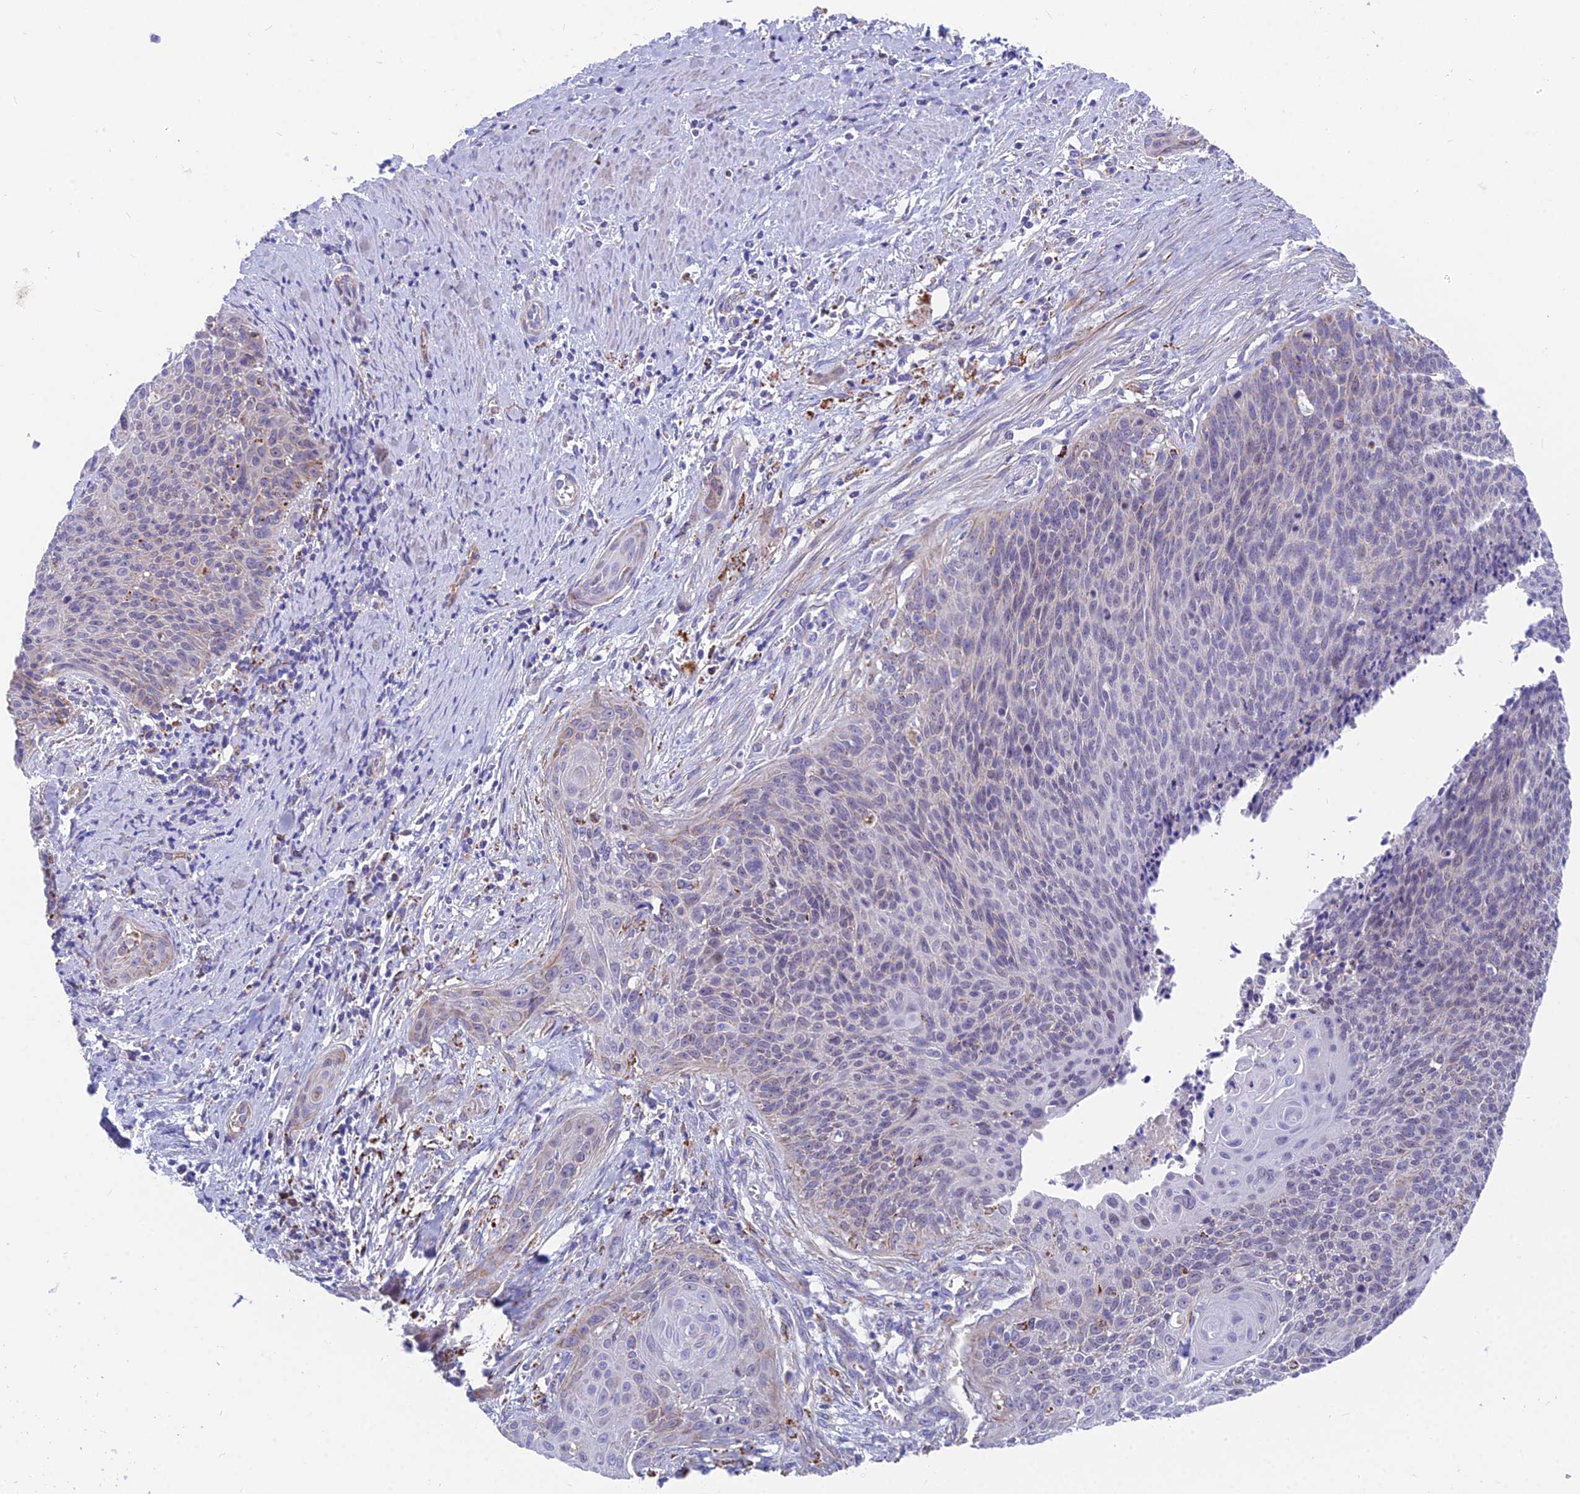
{"staining": {"intensity": "weak", "quantity": "<25%", "location": "cytoplasmic/membranous"}, "tissue": "cervical cancer", "cell_type": "Tumor cells", "image_type": "cancer", "snomed": [{"axis": "morphology", "description": "Squamous cell carcinoma, NOS"}, {"axis": "topography", "description": "Cervix"}], "caption": "Immunohistochemical staining of cervical cancer exhibits no significant positivity in tumor cells.", "gene": "TIGD6", "patient": {"sex": "female", "age": 55}}